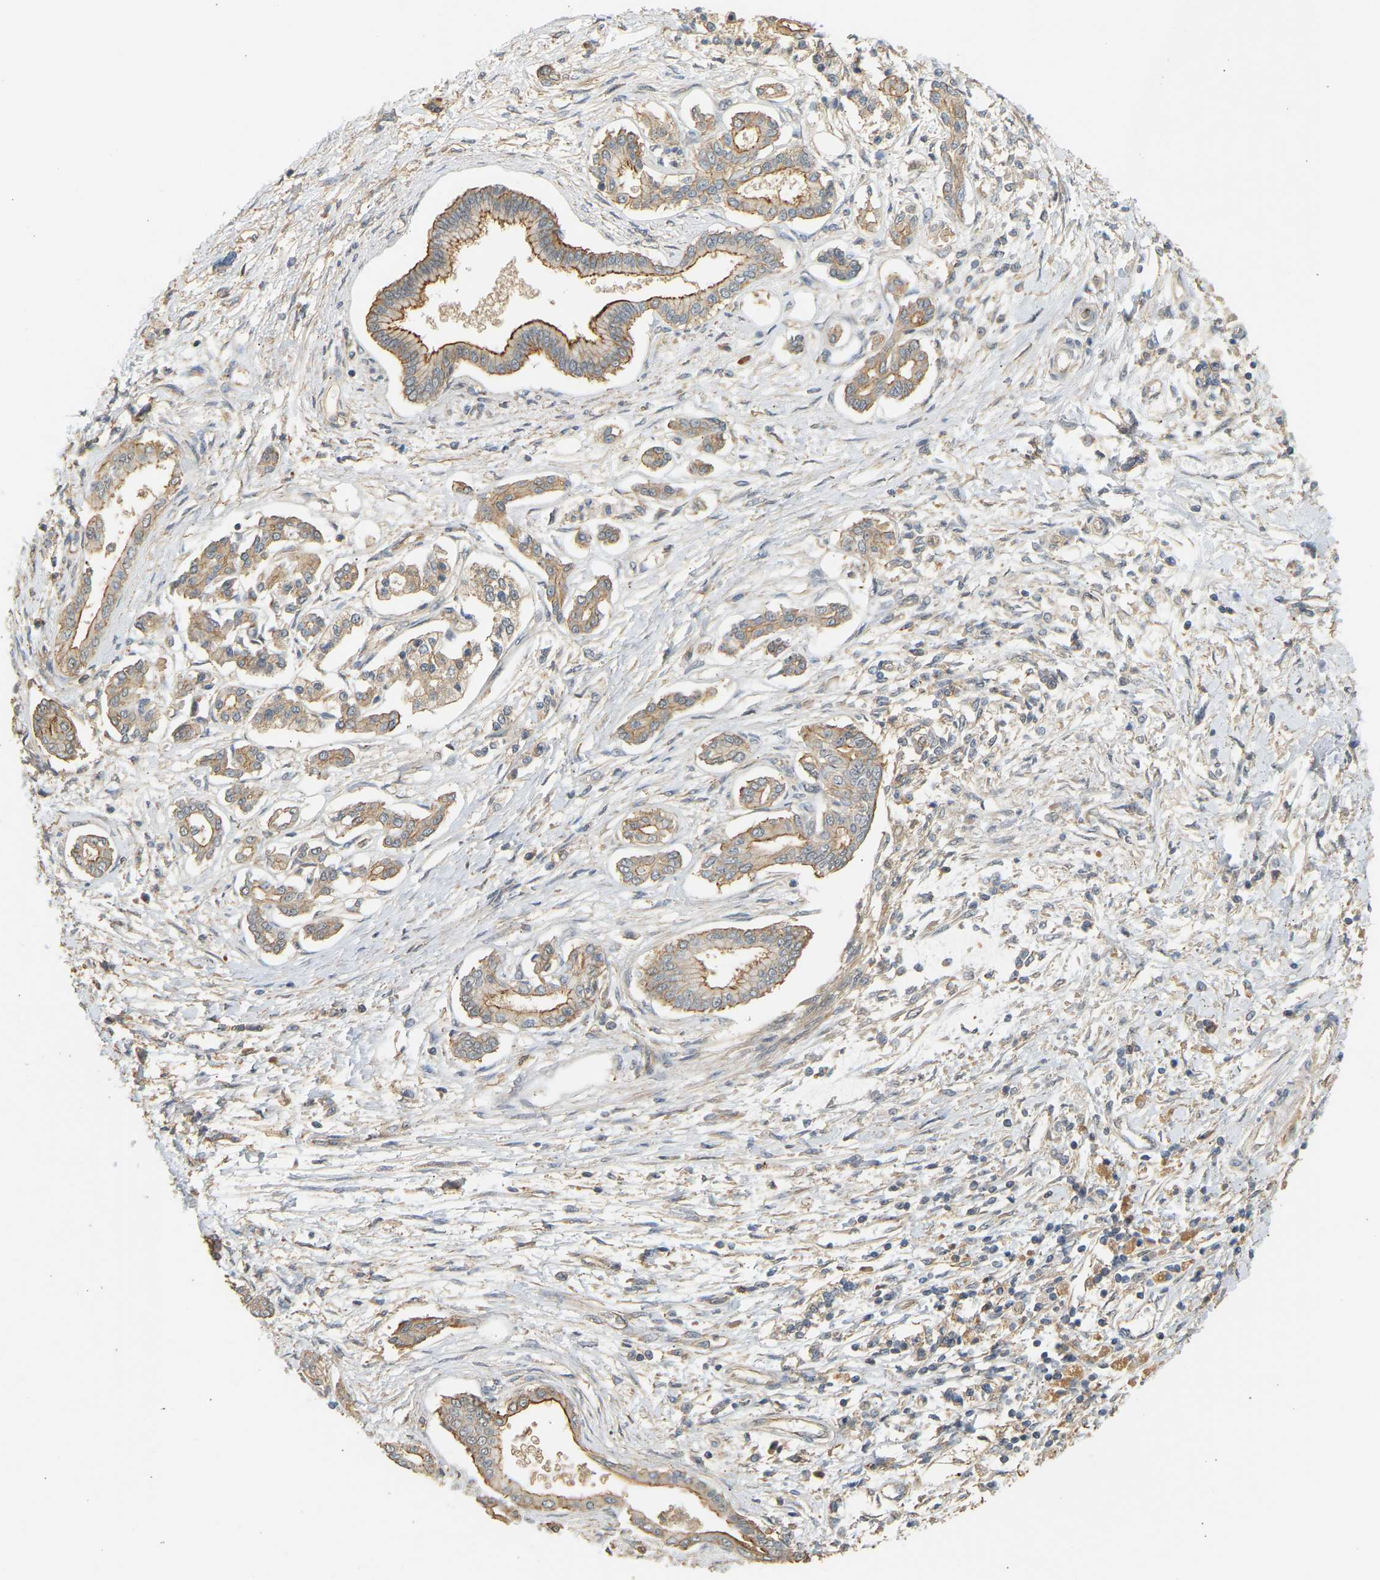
{"staining": {"intensity": "moderate", "quantity": "<25%", "location": "cytoplasmic/membranous"}, "tissue": "pancreatic cancer", "cell_type": "Tumor cells", "image_type": "cancer", "snomed": [{"axis": "morphology", "description": "Adenocarcinoma, NOS"}, {"axis": "topography", "description": "Pancreas"}], "caption": "Protein expression analysis of human pancreatic cancer (adenocarcinoma) reveals moderate cytoplasmic/membranous positivity in about <25% of tumor cells. (brown staining indicates protein expression, while blue staining denotes nuclei).", "gene": "RGL1", "patient": {"sex": "male", "age": 56}}